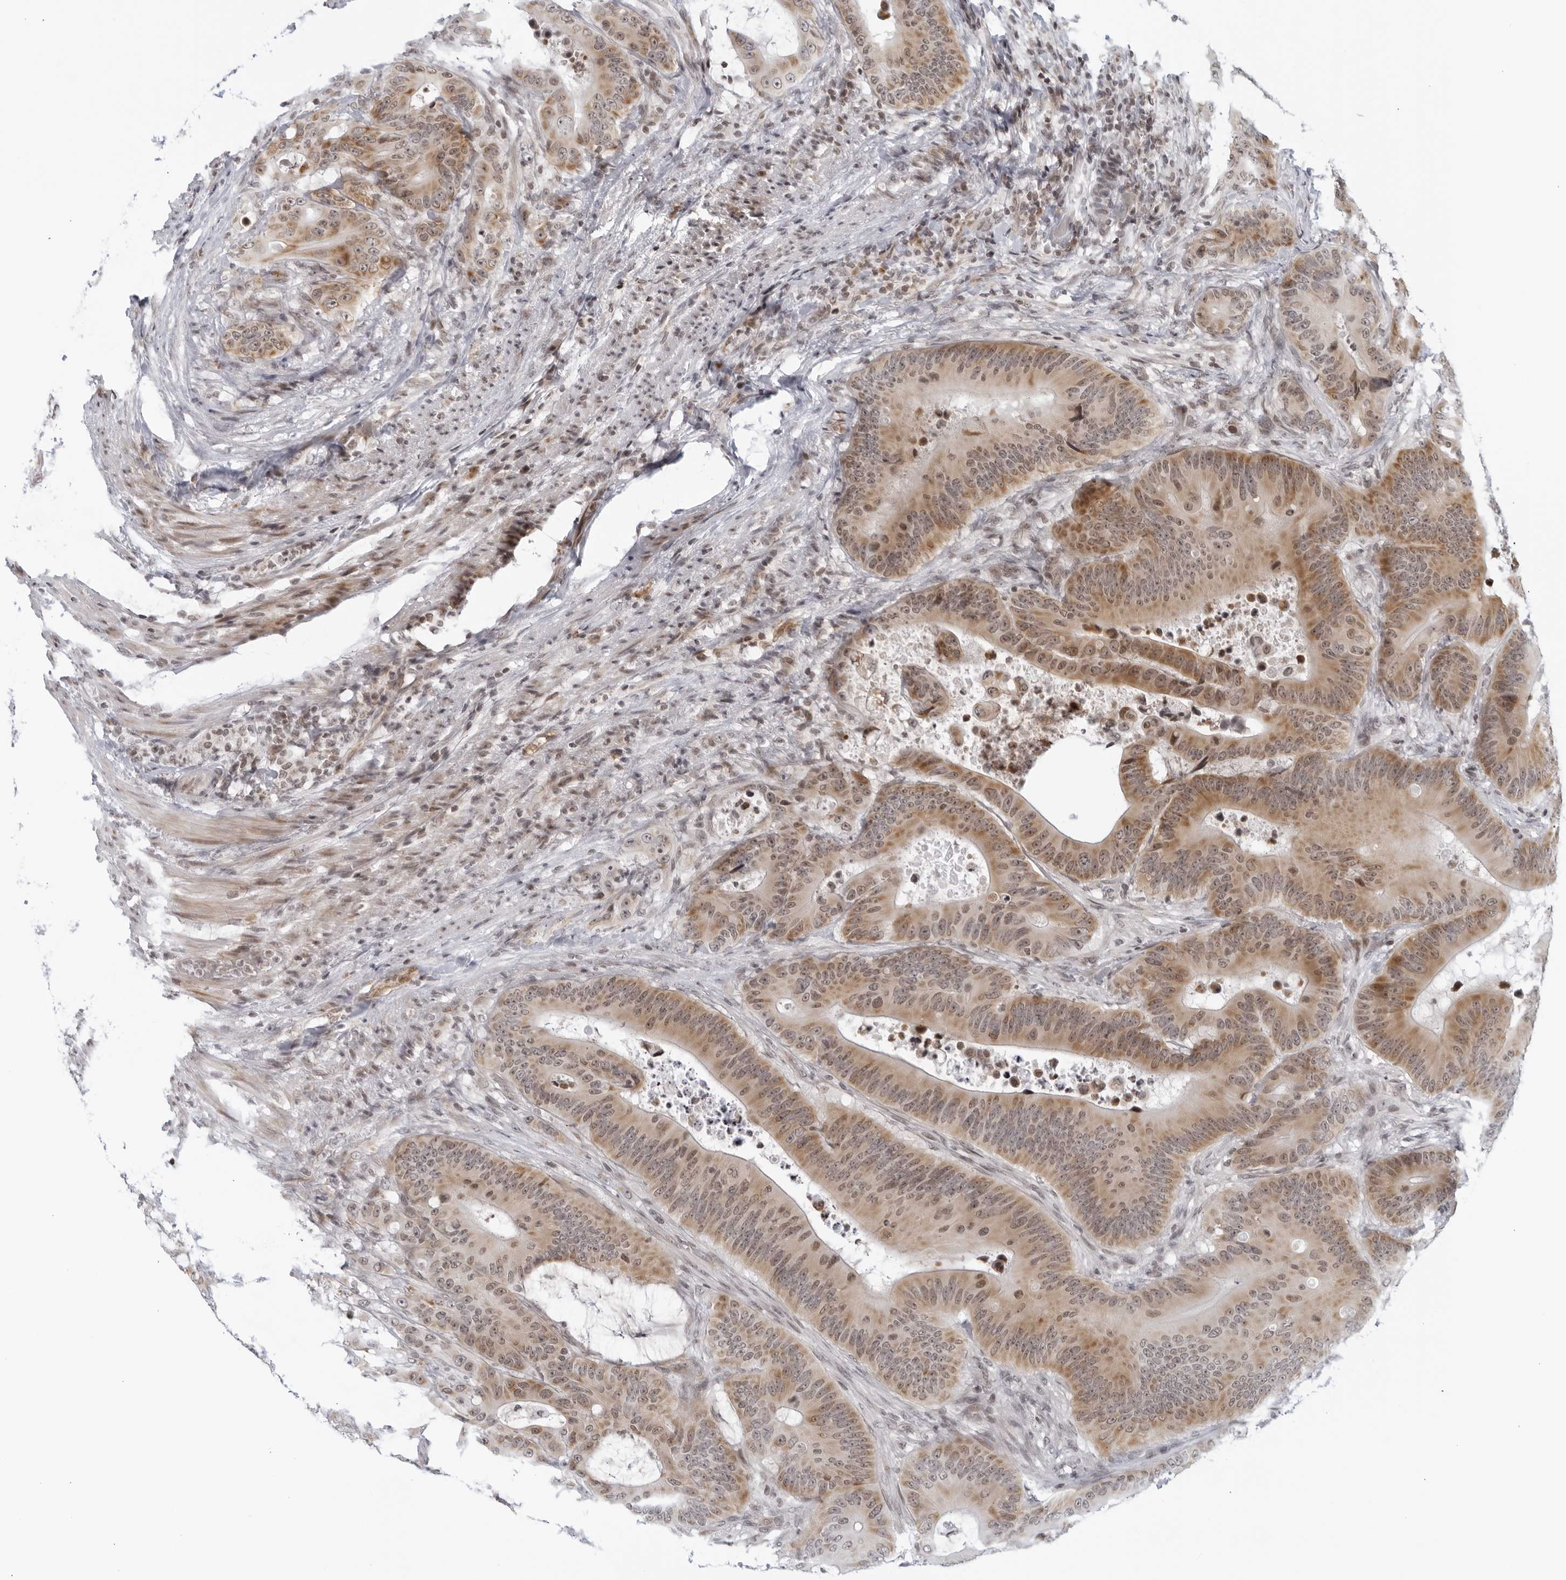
{"staining": {"intensity": "moderate", "quantity": ">75%", "location": "cytoplasmic/membranous"}, "tissue": "colorectal cancer", "cell_type": "Tumor cells", "image_type": "cancer", "snomed": [{"axis": "morphology", "description": "Adenocarcinoma, NOS"}, {"axis": "topography", "description": "Colon"}], "caption": "Colorectal adenocarcinoma stained with IHC reveals moderate cytoplasmic/membranous positivity in about >75% of tumor cells.", "gene": "RAB11FIP3", "patient": {"sex": "male", "age": 83}}